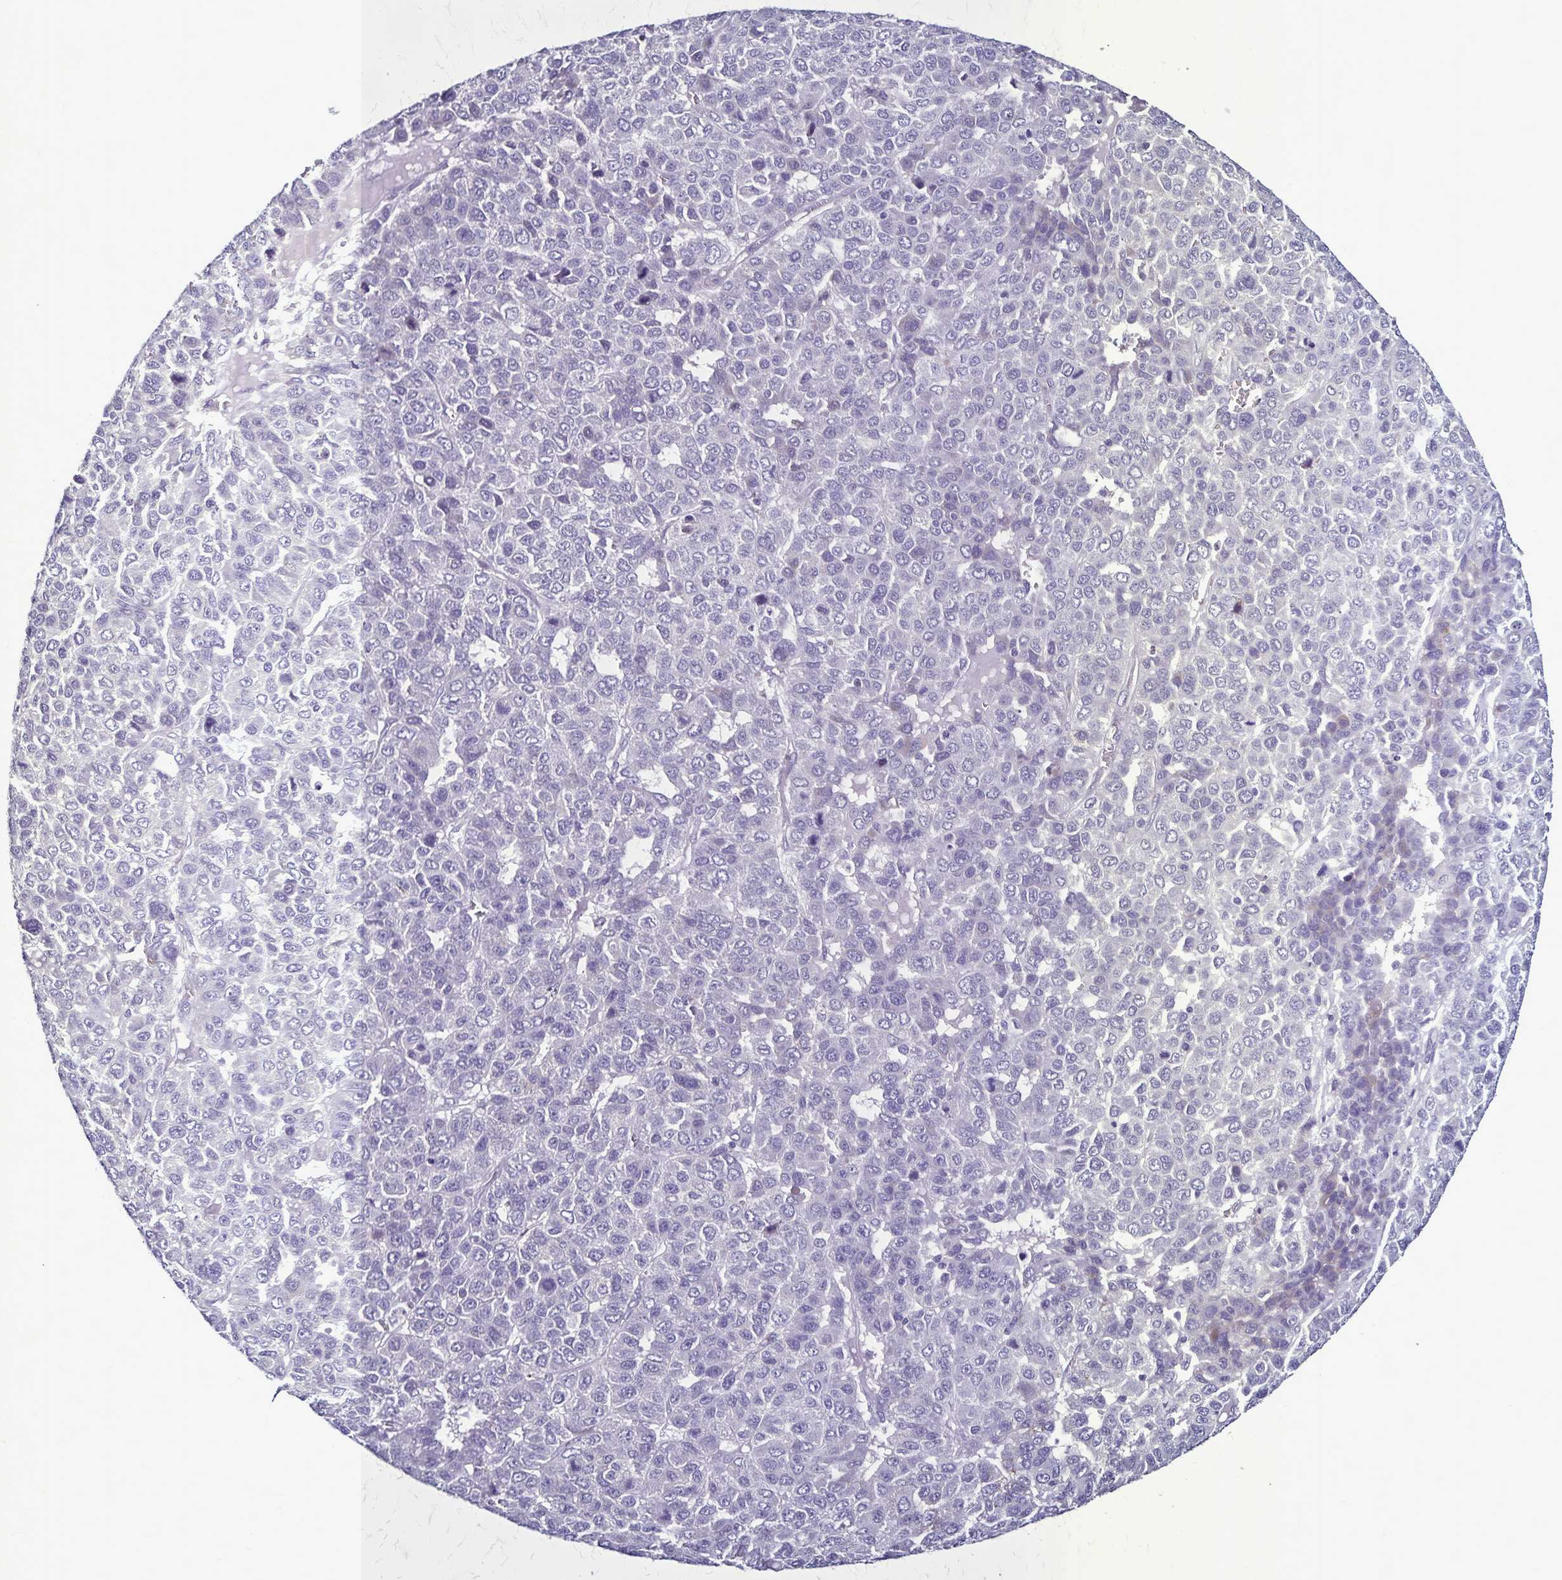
{"staining": {"intensity": "negative", "quantity": "none", "location": "none"}, "tissue": "liver cancer", "cell_type": "Tumor cells", "image_type": "cancer", "snomed": [{"axis": "morphology", "description": "Carcinoma, Hepatocellular, NOS"}, {"axis": "topography", "description": "Liver"}], "caption": "Tumor cells are negative for protein expression in human hepatocellular carcinoma (liver).", "gene": "PLXNA4", "patient": {"sex": "male", "age": 69}}